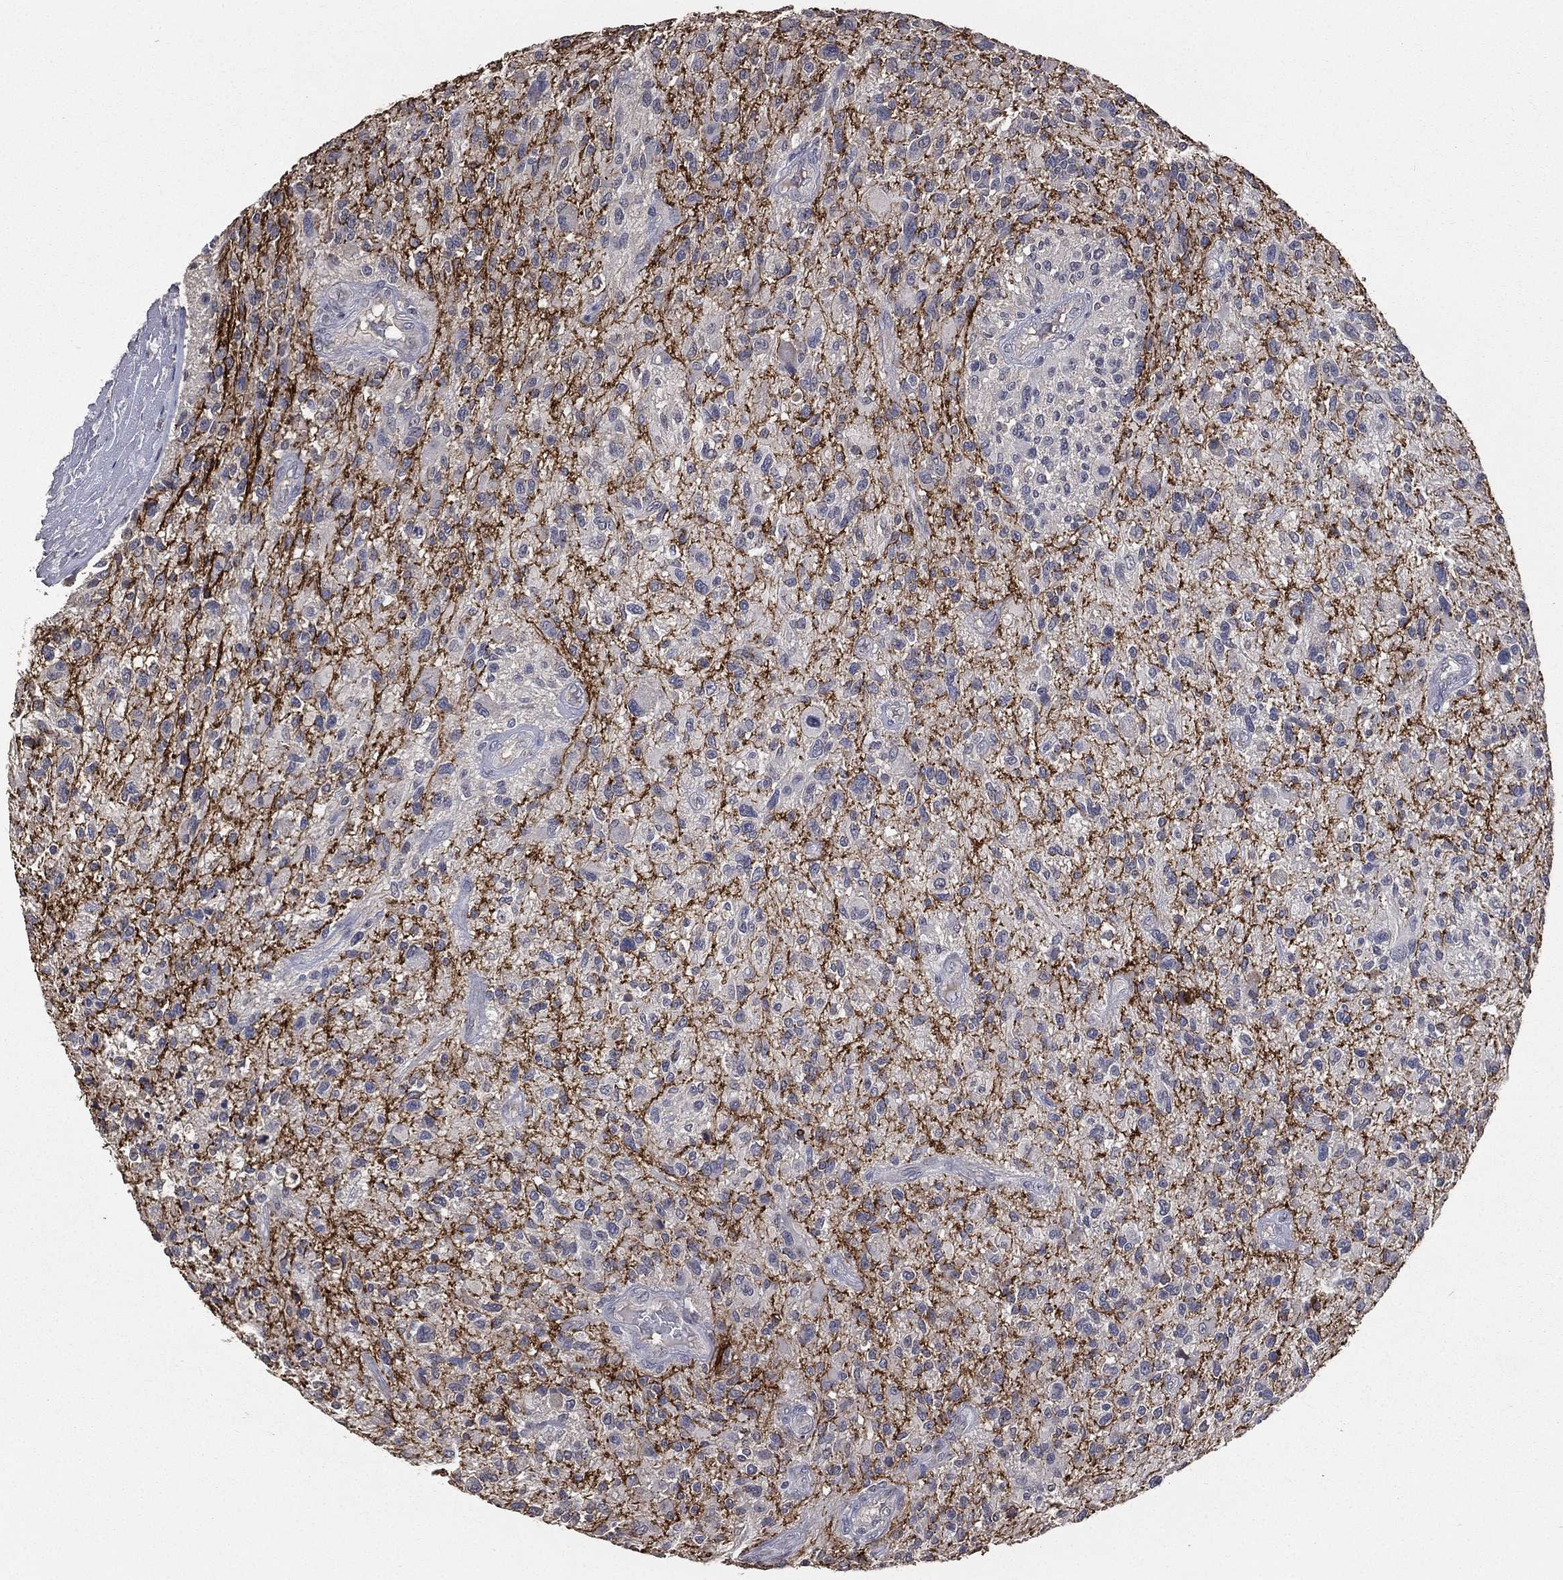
{"staining": {"intensity": "negative", "quantity": "none", "location": "none"}, "tissue": "glioma", "cell_type": "Tumor cells", "image_type": "cancer", "snomed": [{"axis": "morphology", "description": "Glioma, malignant, High grade"}, {"axis": "topography", "description": "Brain"}], "caption": "Tumor cells are negative for protein expression in human glioma. (Brightfield microscopy of DAB immunohistochemistry (IHC) at high magnification).", "gene": "SNAP25", "patient": {"sex": "male", "age": 47}}